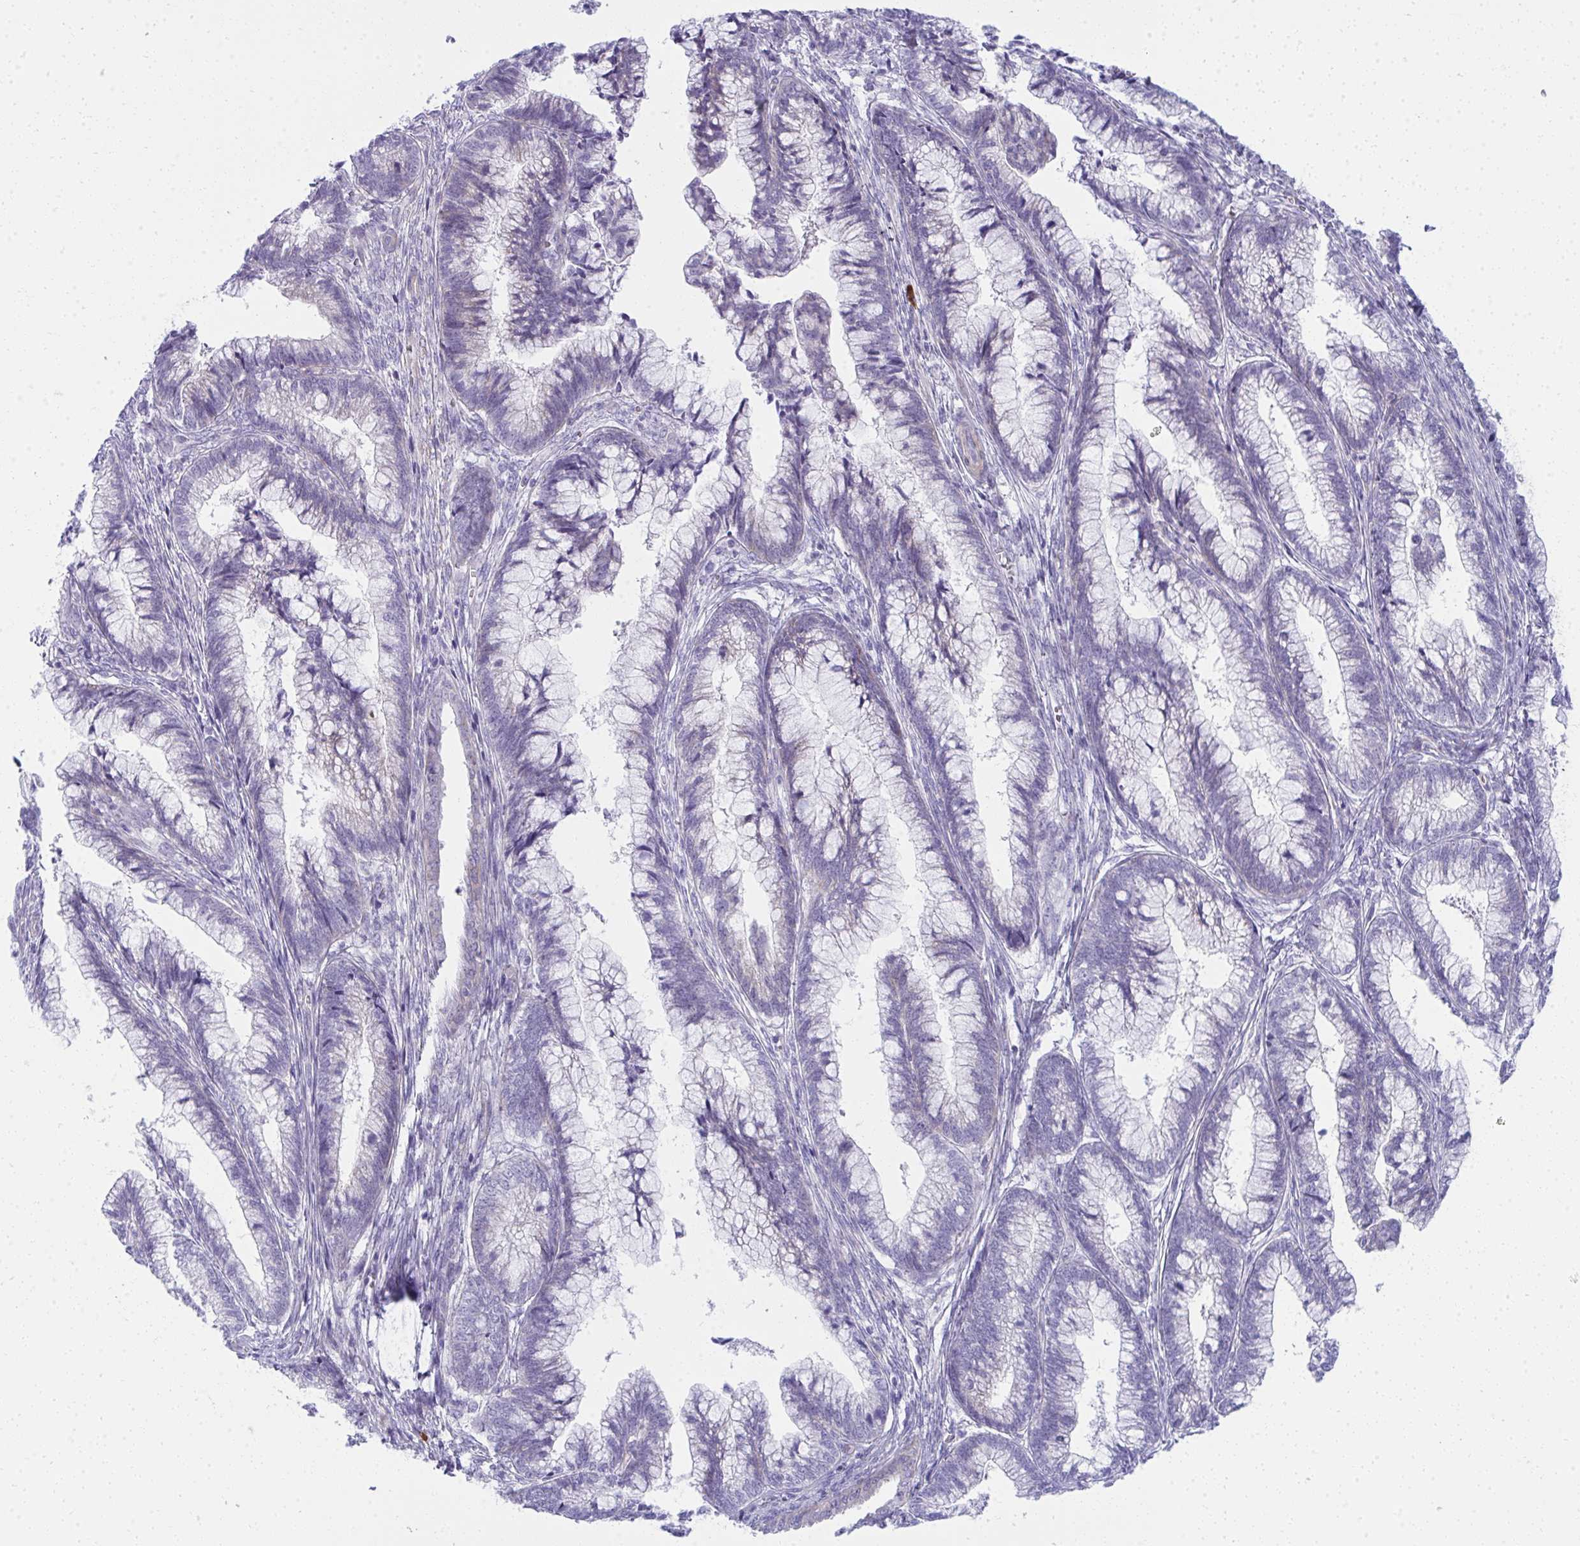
{"staining": {"intensity": "negative", "quantity": "none", "location": "none"}, "tissue": "cervical cancer", "cell_type": "Tumor cells", "image_type": "cancer", "snomed": [{"axis": "morphology", "description": "Adenocarcinoma, NOS"}, {"axis": "topography", "description": "Cervix"}], "caption": "Cervical cancer stained for a protein using IHC shows no staining tumor cells.", "gene": "PUS7L", "patient": {"sex": "female", "age": 44}}